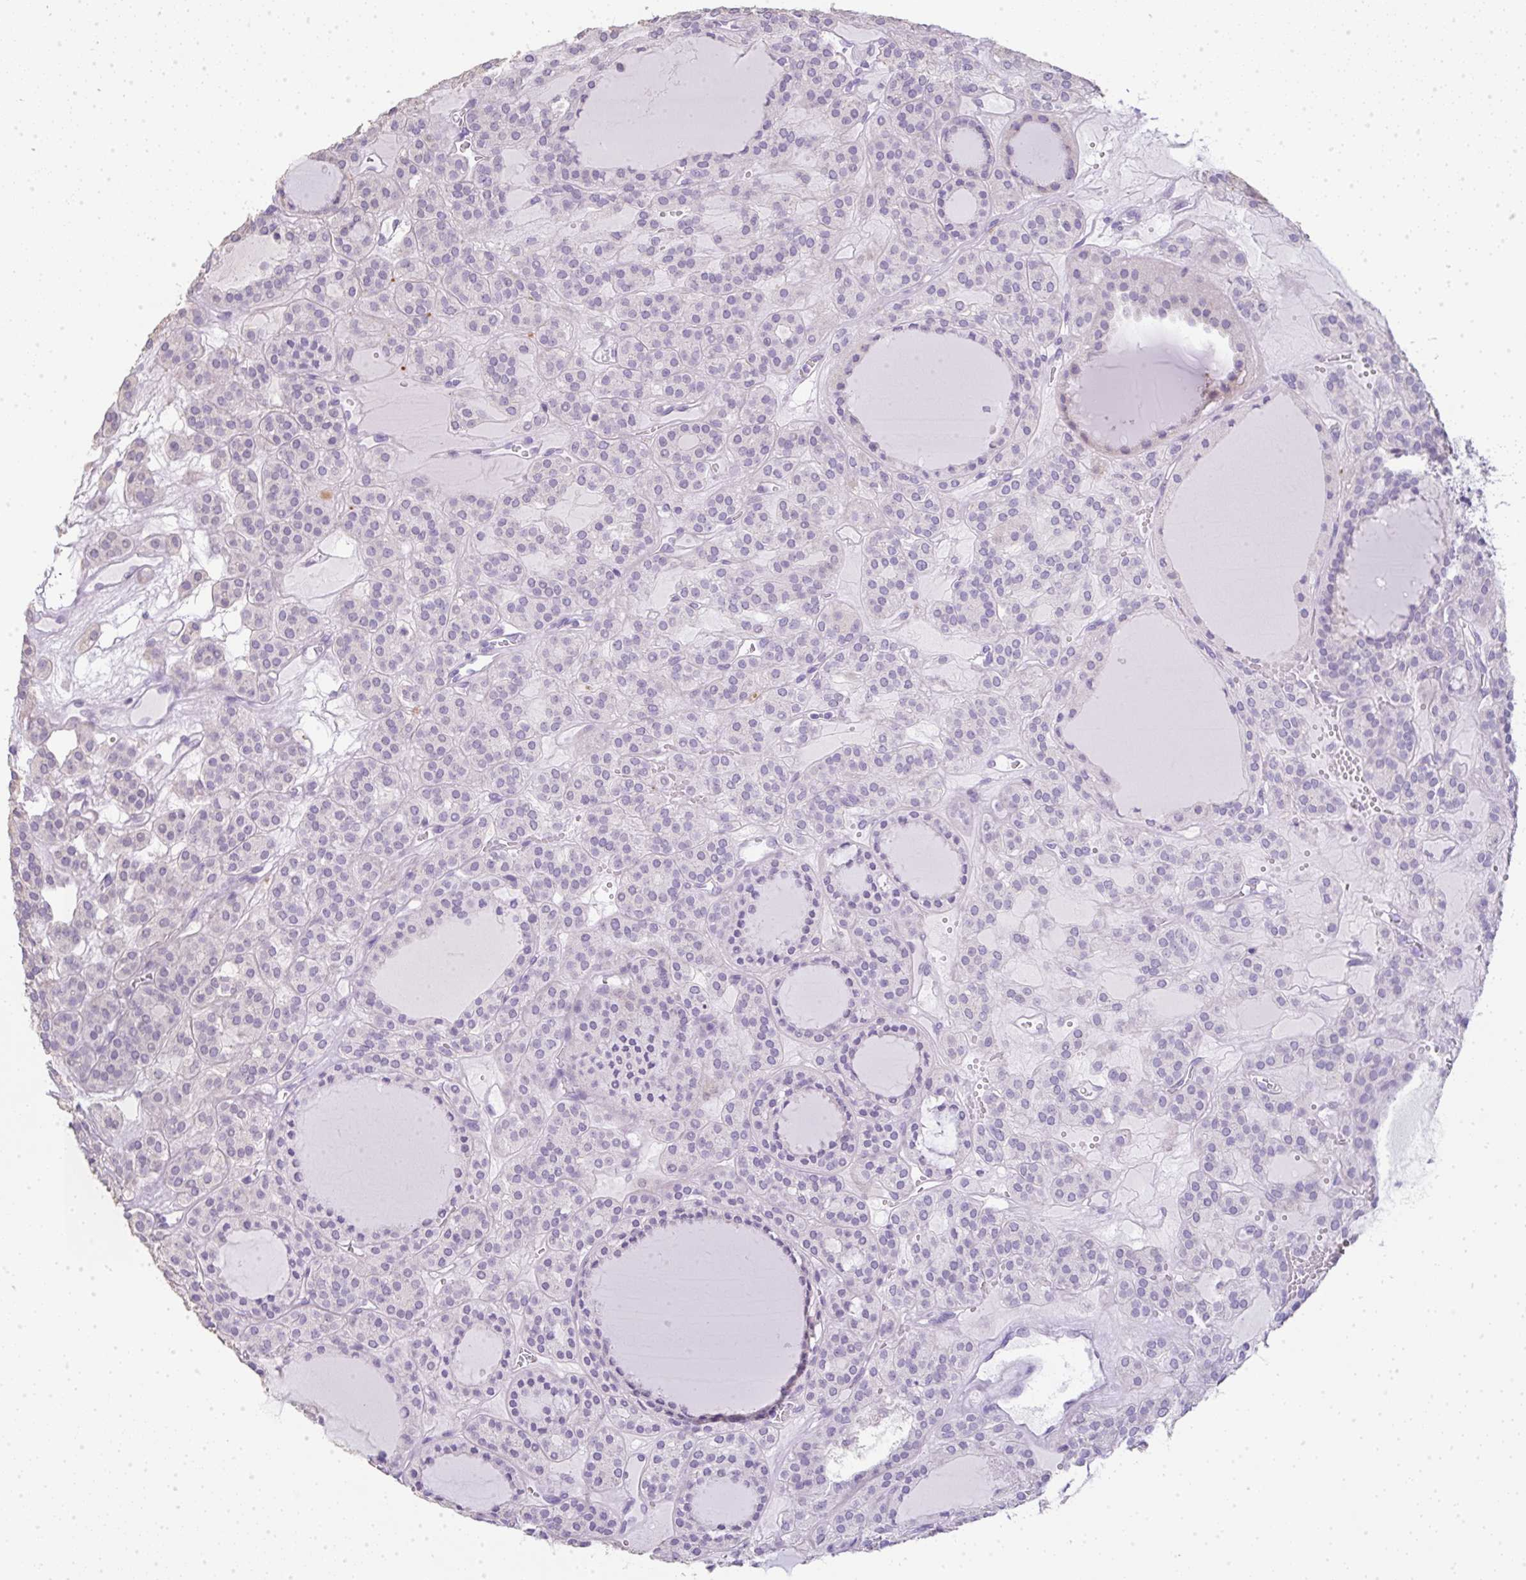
{"staining": {"intensity": "negative", "quantity": "none", "location": "none"}, "tissue": "thyroid cancer", "cell_type": "Tumor cells", "image_type": "cancer", "snomed": [{"axis": "morphology", "description": "Follicular adenoma carcinoma, NOS"}, {"axis": "topography", "description": "Thyroid gland"}], "caption": "The micrograph exhibits no staining of tumor cells in follicular adenoma carcinoma (thyroid).", "gene": "LPAR4", "patient": {"sex": "female", "age": 63}}